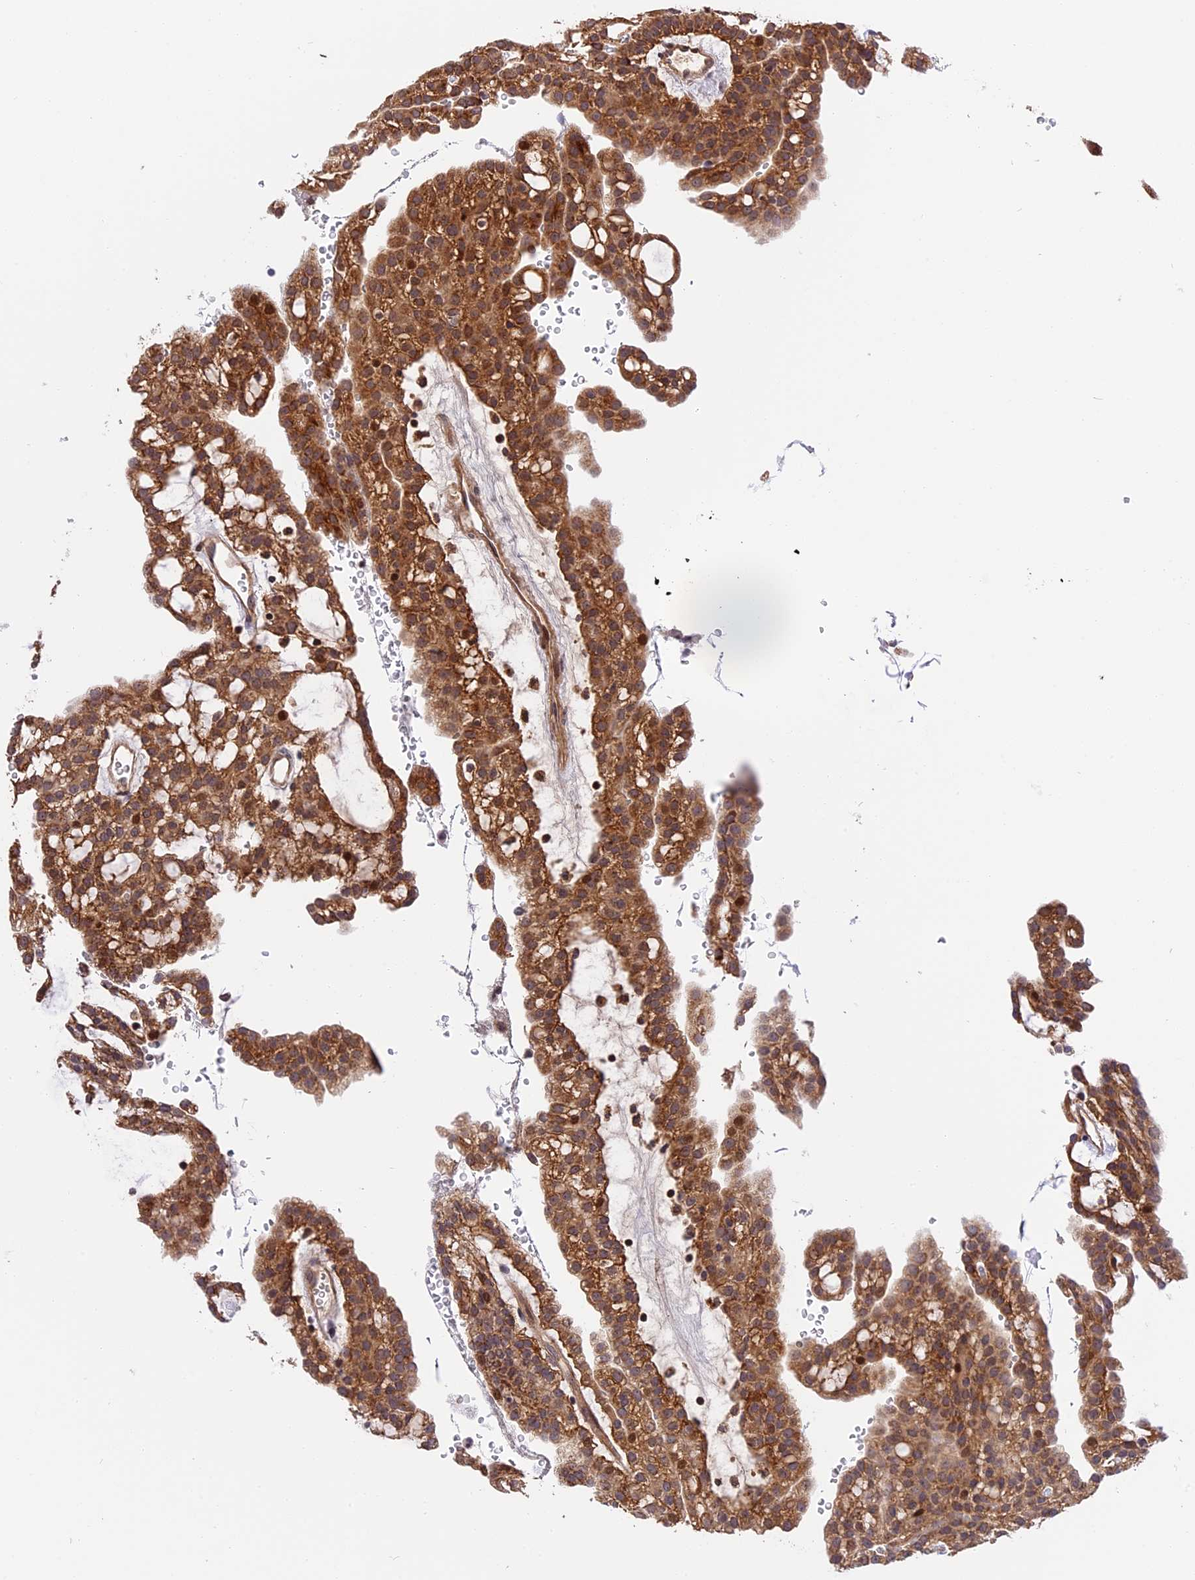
{"staining": {"intensity": "strong", "quantity": ">75%", "location": "cytoplasmic/membranous,nuclear"}, "tissue": "renal cancer", "cell_type": "Tumor cells", "image_type": "cancer", "snomed": [{"axis": "morphology", "description": "Adenocarcinoma, NOS"}, {"axis": "topography", "description": "Kidney"}], "caption": "Tumor cells reveal strong cytoplasmic/membranous and nuclear staining in about >75% of cells in renal cancer (adenocarcinoma). The protein of interest is shown in brown color, while the nuclei are stained blue.", "gene": "RERGL", "patient": {"sex": "male", "age": 63}}